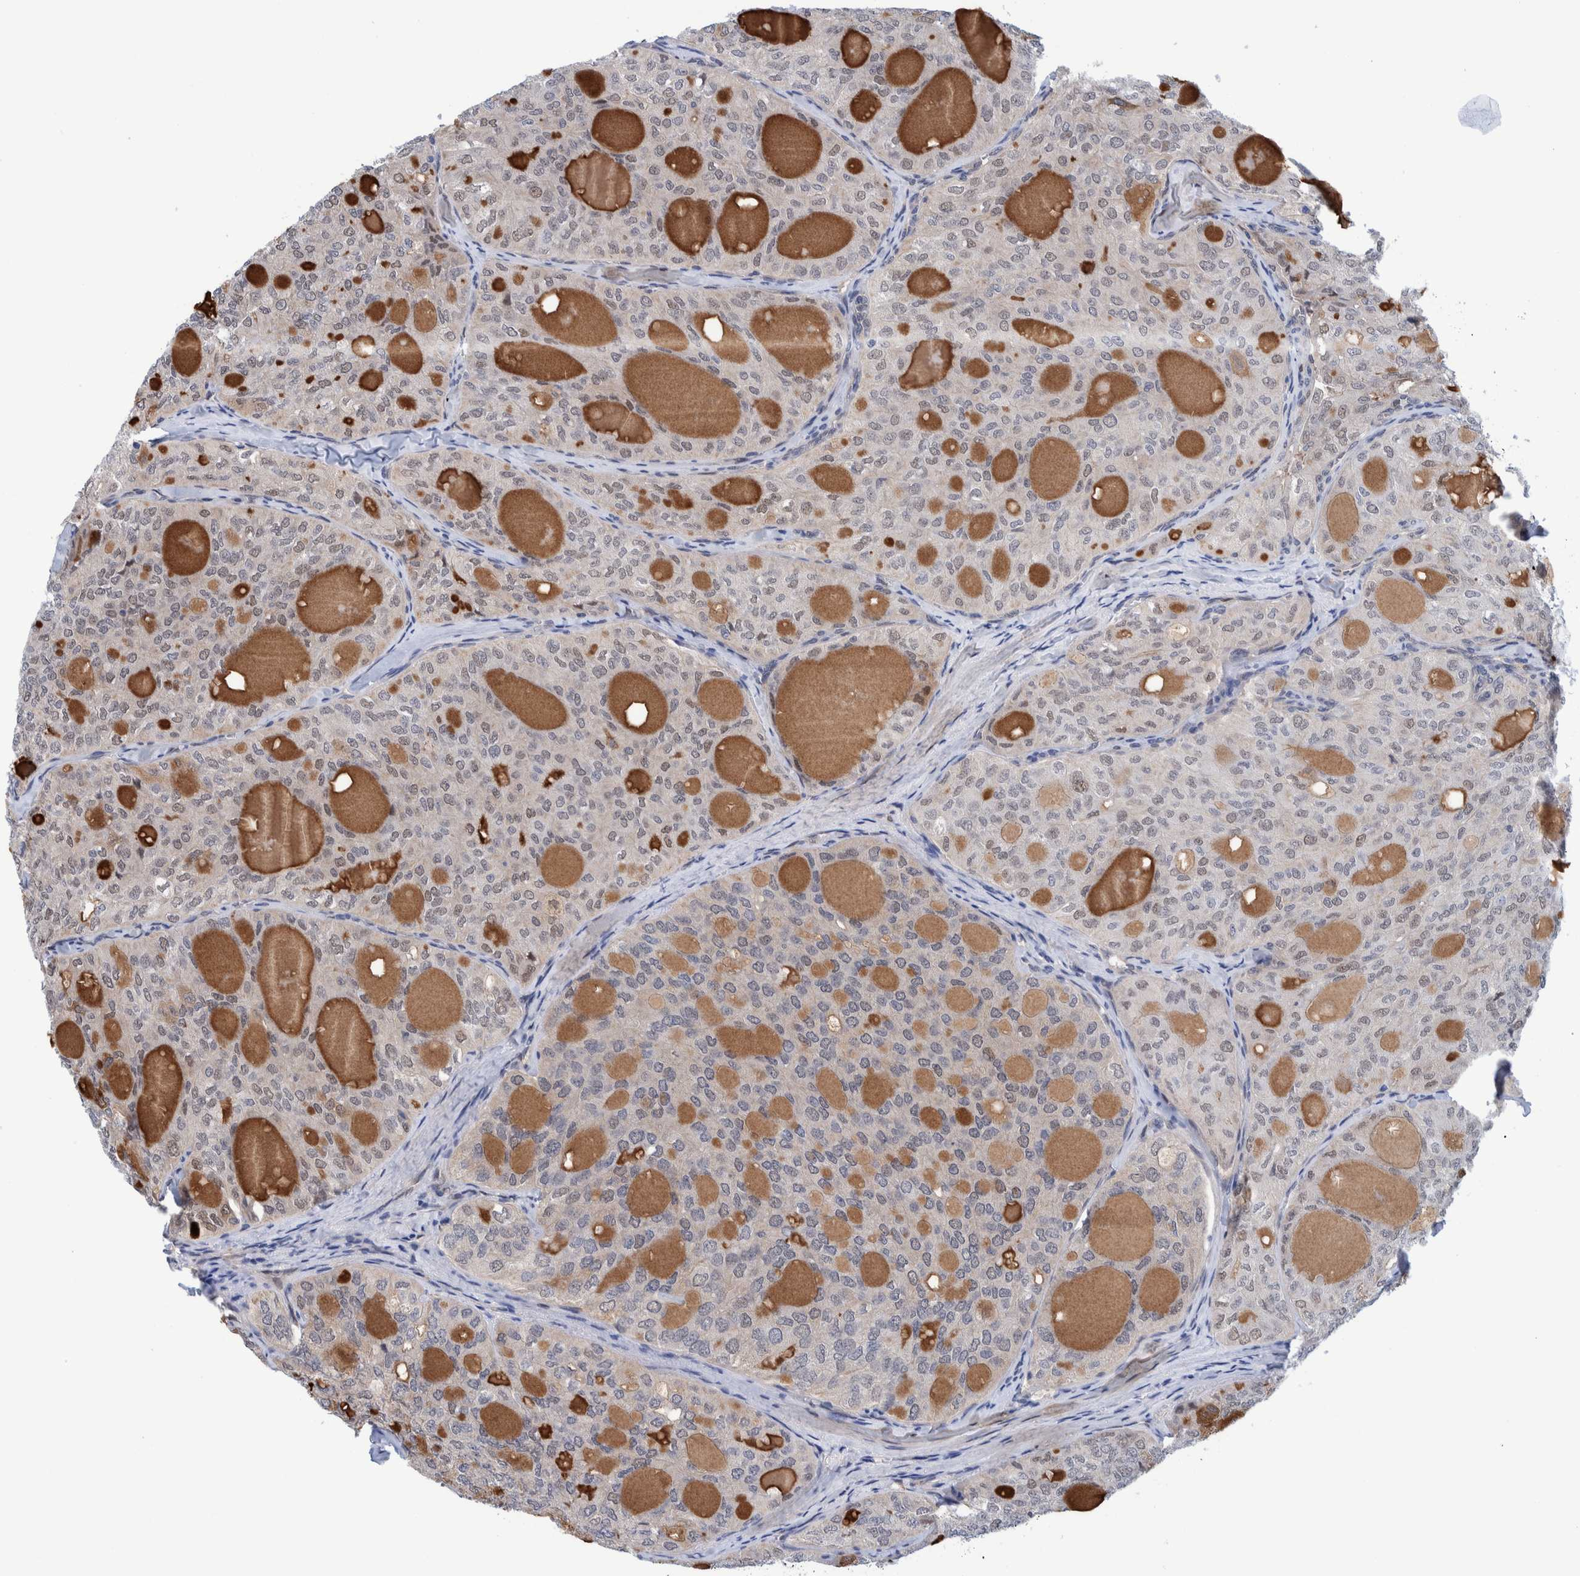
{"staining": {"intensity": "weak", "quantity": "25%-75%", "location": "nuclear"}, "tissue": "thyroid cancer", "cell_type": "Tumor cells", "image_type": "cancer", "snomed": [{"axis": "morphology", "description": "Follicular adenoma carcinoma, NOS"}, {"axis": "topography", "description": "Thyroid gland"}], "caption": "A low amount of weak nuclear expression is seen in approximately 25%-75% of tumor cells in follicular adenoma carcinoma (thyroid) tissue.", "gene": "PFAS", "patient": {"sex": "male", "age": 75}}